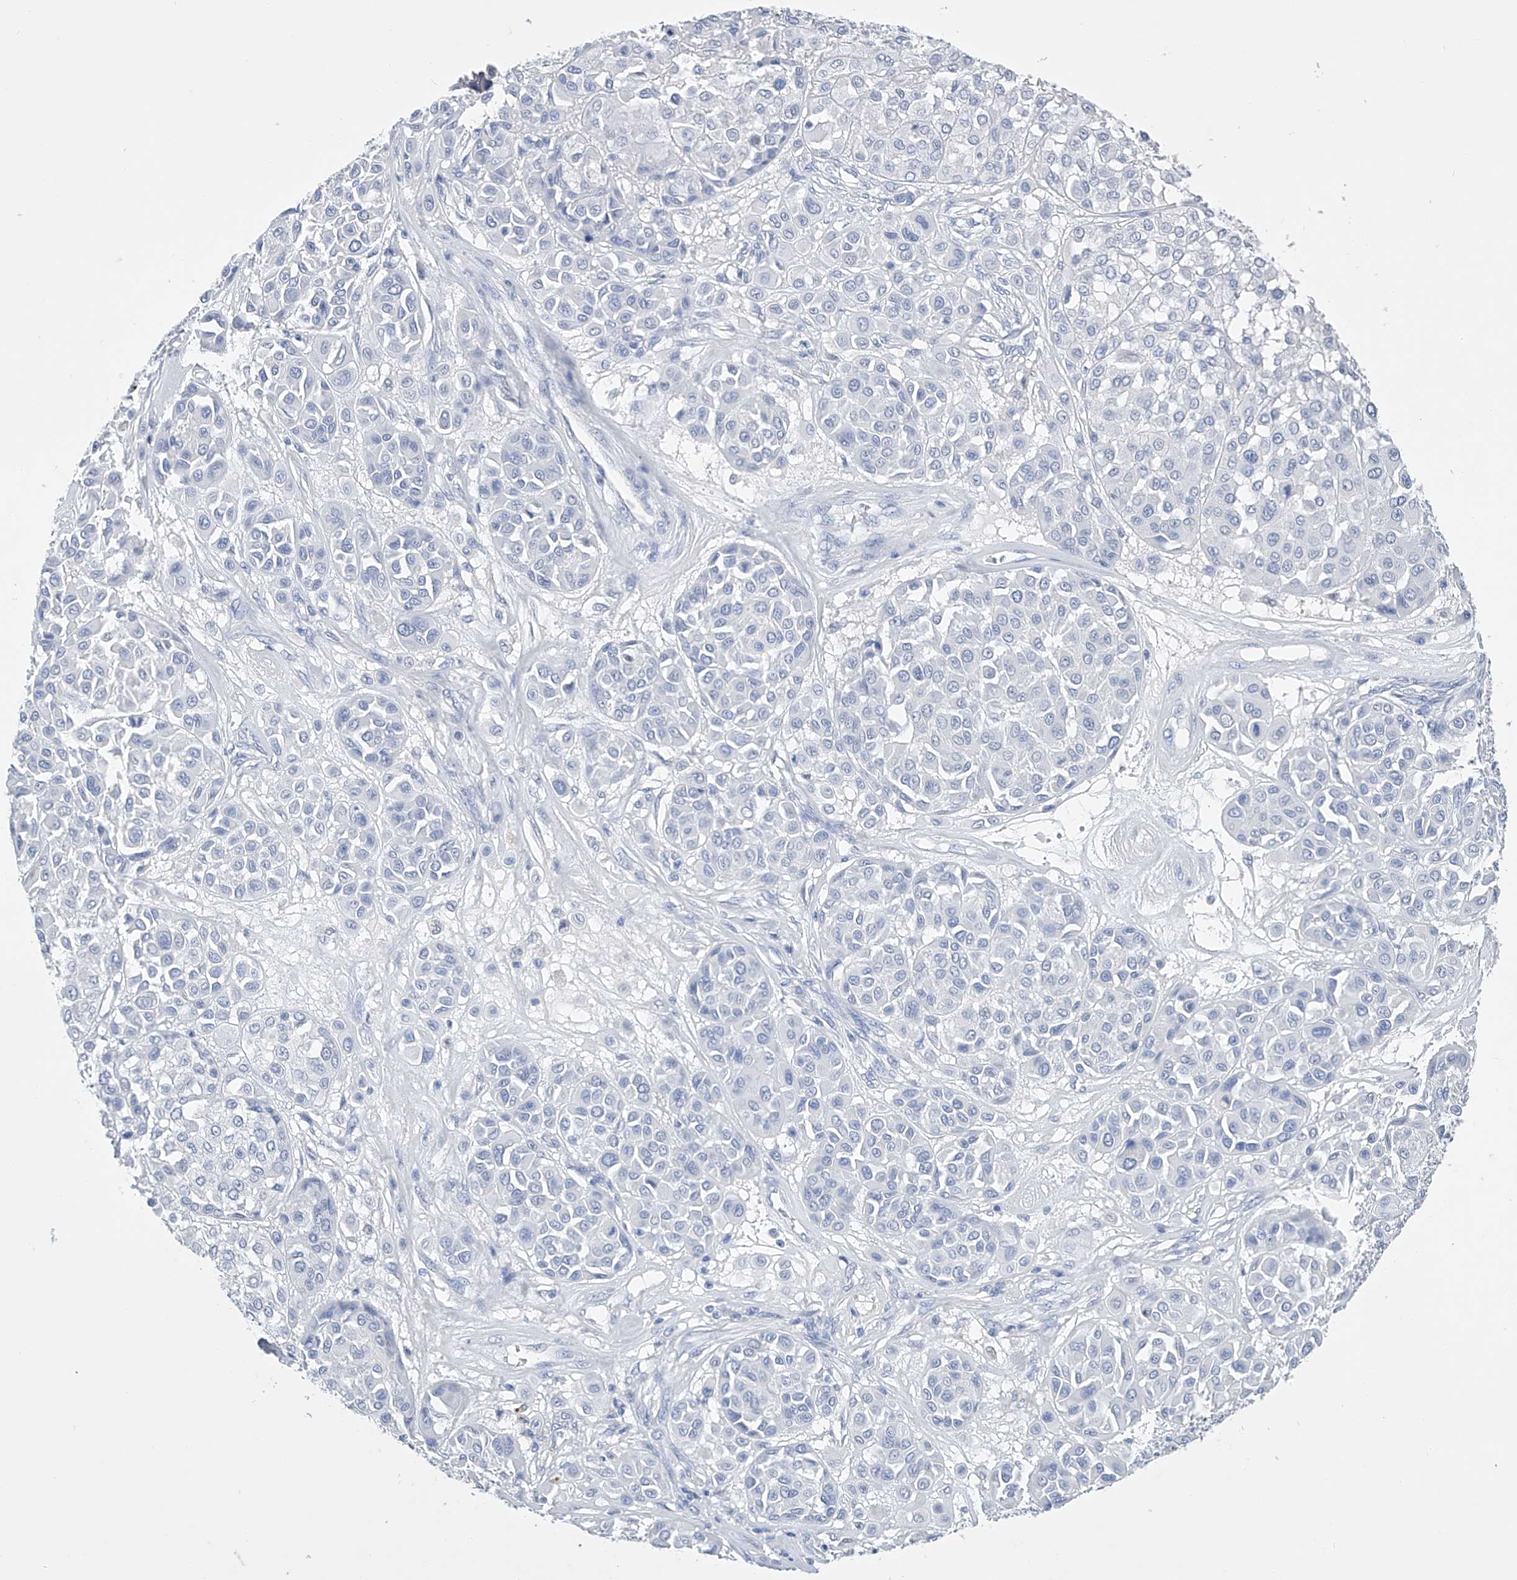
{"staining": {"intensity": "negative", "quantity": "none", "location": "none"}, "tissue": "melanoma", "cell_type": "Tumor cells", "image_type": "cancer", "snomed": [{"axis": "morphology", "description": "Malignant melanoma, Metastatic site"}, {"axis": "topography", "description": "Soft tissue"}], "caption": "This is an IHC photomicrograph of human malignant melanoma (metastatic site). There is no positivity in tumor cells.", "gene": "ADRA1A", "patient": {"sex": "male", "age": 41}}